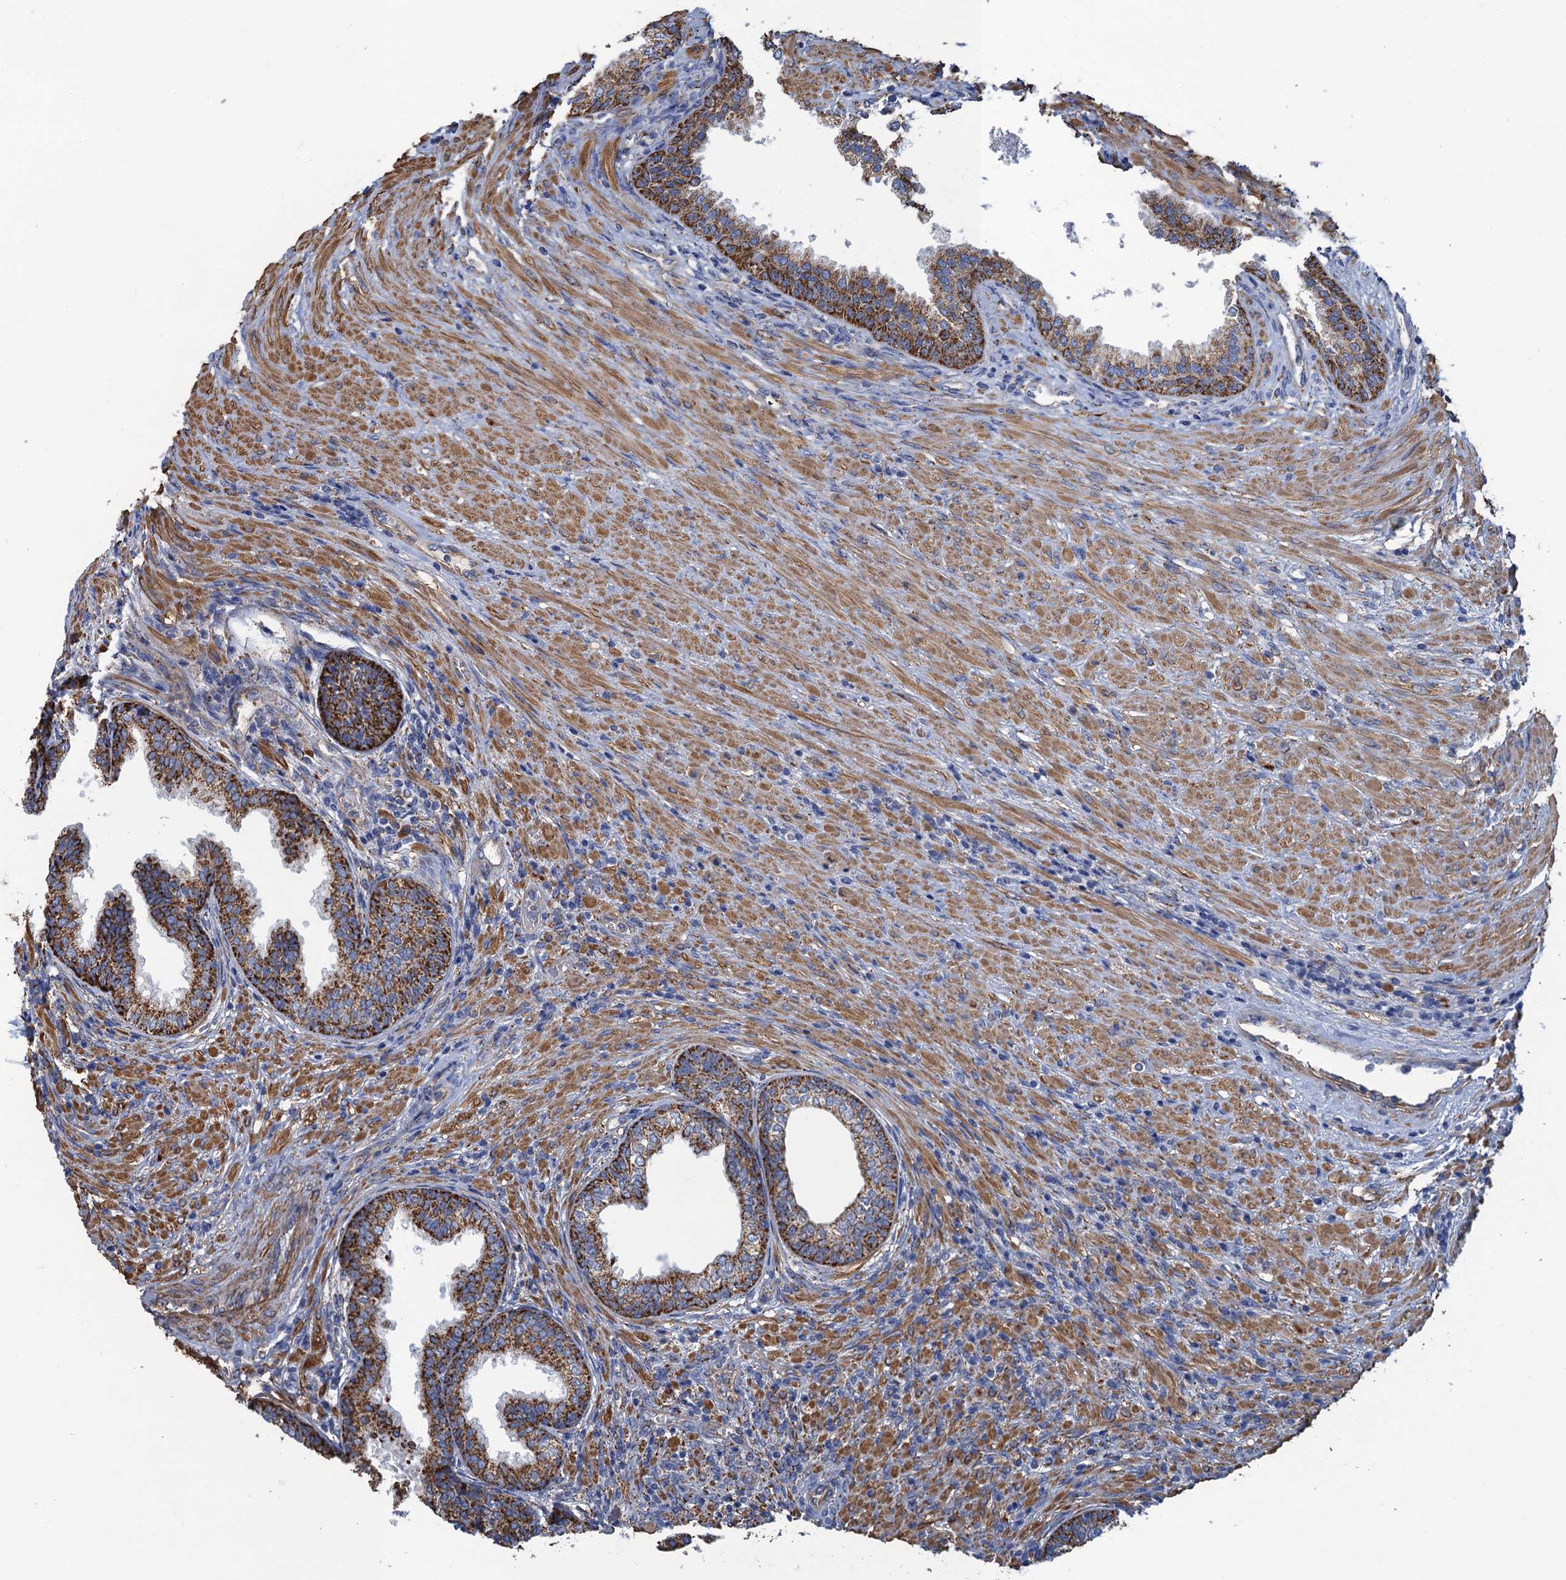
{"staining": {"intensity": "strong", "quantity": ">75%", "location": "cytoplasmic/membranous"}, "tissue": "prostate", "cell_type": "Glandular cells", "image_type": "normal", "snomed": [{"axis": "morphology", "description": "Normal tissue, NOS"}, {"axis": "topography", "description": "Prostate"}], "caption": "Strong cytoplasmic/membranous staining is appreciated in approximately >75% of glandular cells in benign prostate.", "gene": "ENSG00000260643", "patient": {"sex": "male", "age": 76}}